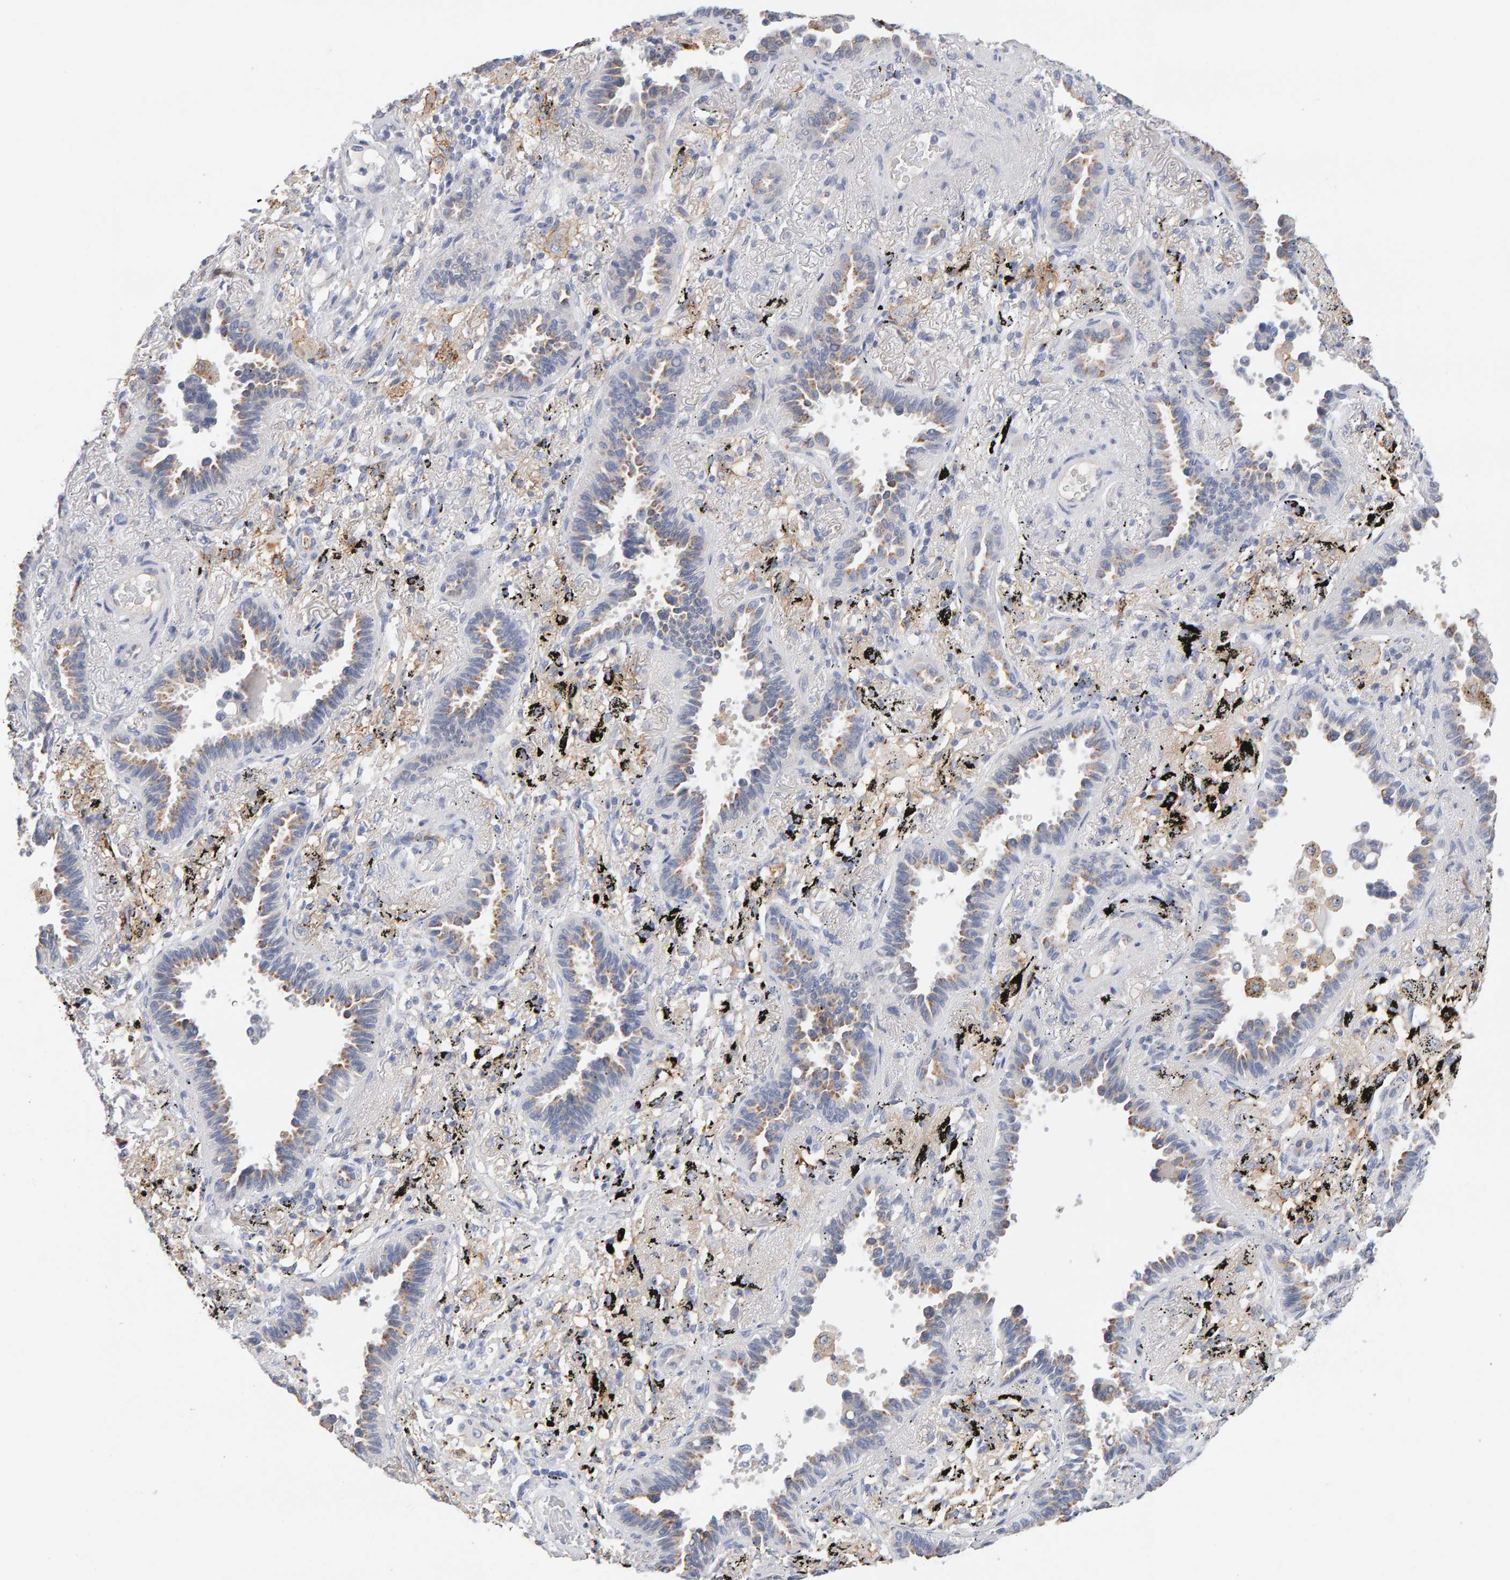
{"staining": {"intensity": "weak", "quantity": ">75%", "location": "cytoplasmic/membranous"}, "tissue": "lung cancer", "cell_type": "Tumor cells", "image_type": "cancer", "snomed": [{"axis": "morphology", "description": "Adenocarcinoma, NOS"}, {"axis": "topography", "description": "Lung"}], "caption": "Lung cancer (adenocarcinoma) tissue demonstrates weak cytoplasmic/membranous positivity in approximately >75% of tumor cells", "gene": "METRNL", "patient": {"sex": "male", "age": 59}}